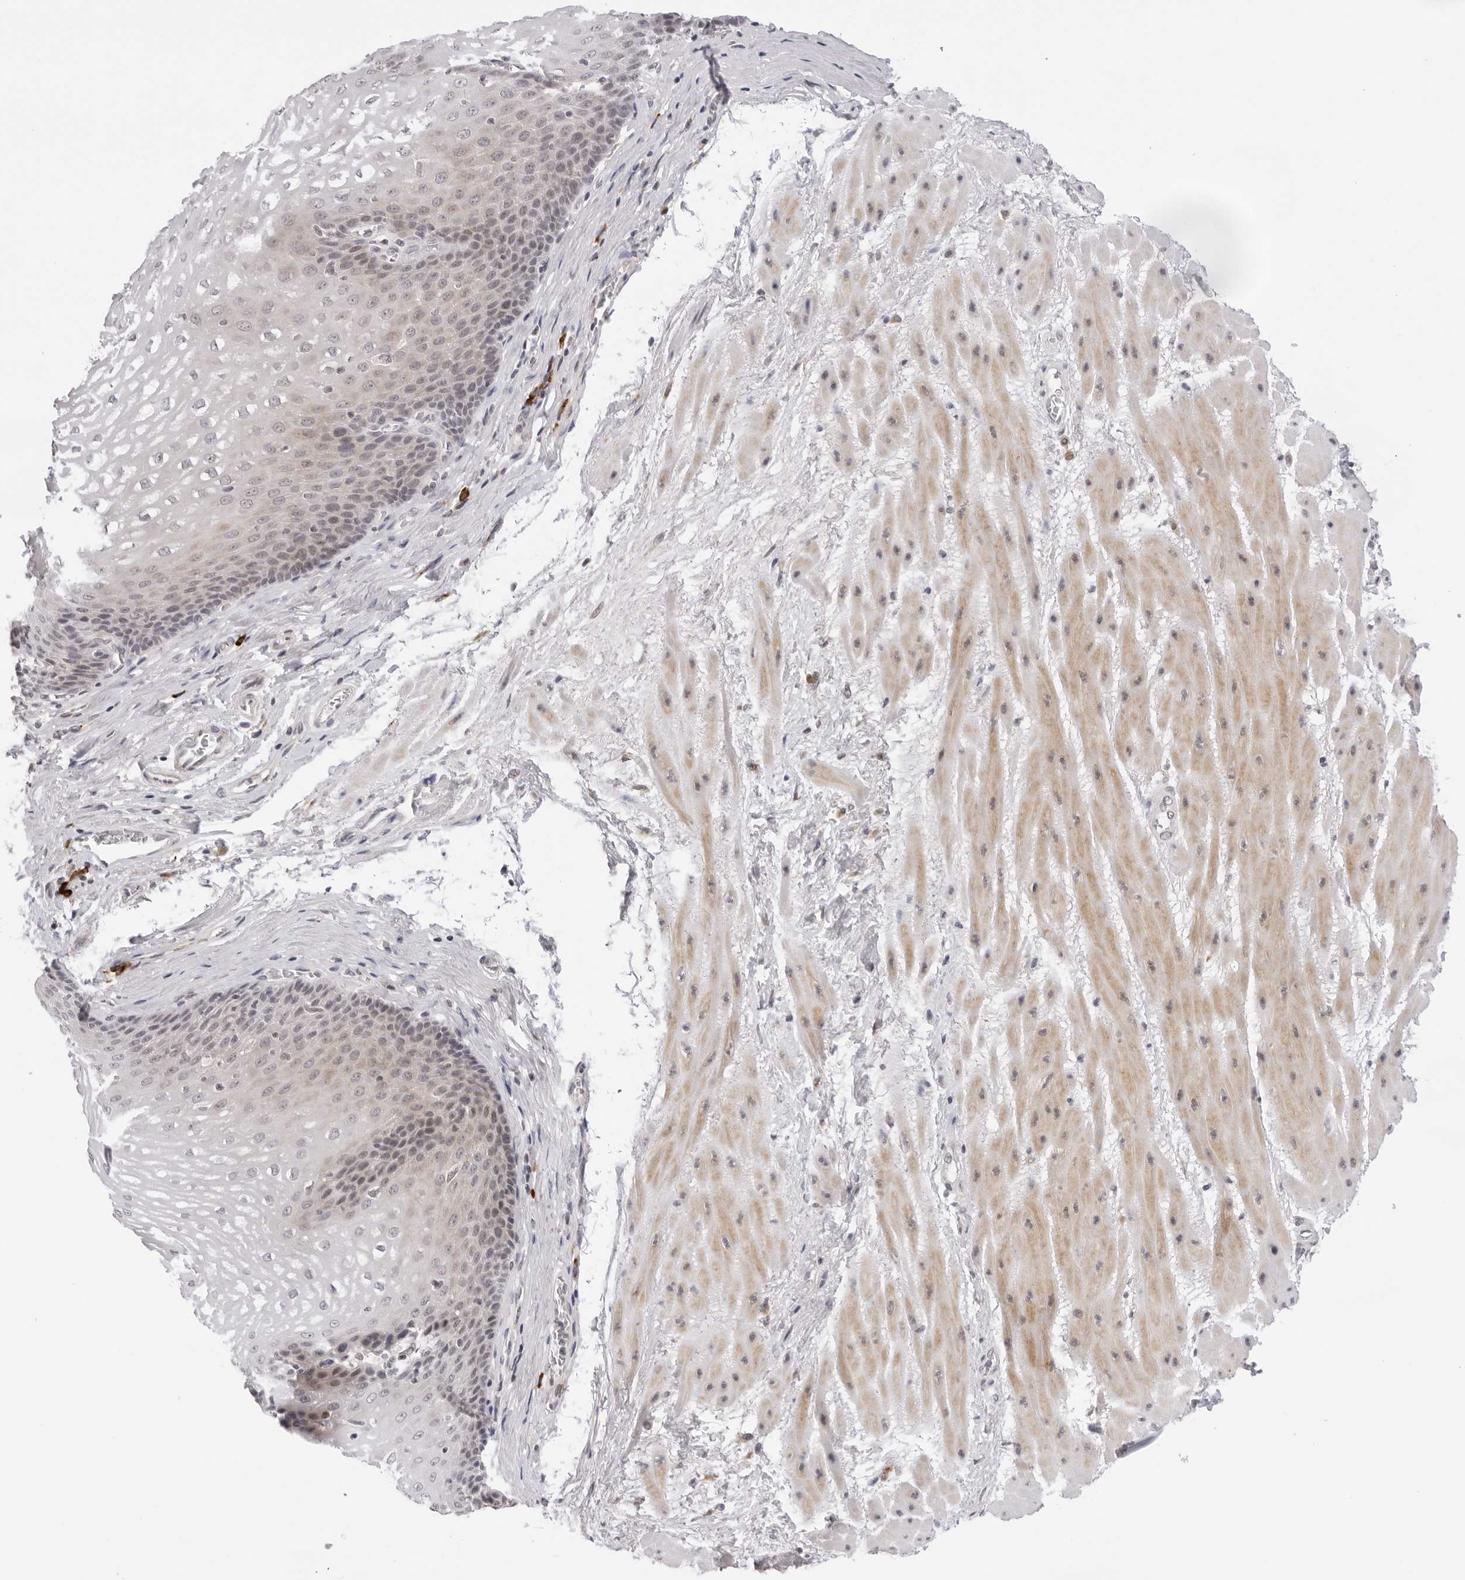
{"staining": {"intensity": "moderate", "quantity": "<25%", "location": "cytoplasmic/membranous"}, "tissue": "esophagus", "cell_type": "Squamous epithelial cells", "image_type": "normal", "snomed": [{"axis": "morphology", "description": "Normal tissue, NOS"}, {"axis": "topography", "description": "Esophagus"}], "caption": "Protein expression analysis of benign esophagus exhibits moderate cytoplasmic/membranous staining in about <25% of squamous epithelial cells. Ihc stains the protein of interest in brown and the nuclei are stained blue.", "gene": "IL17RA", "patient": {"sex": "male", "age": 48}}